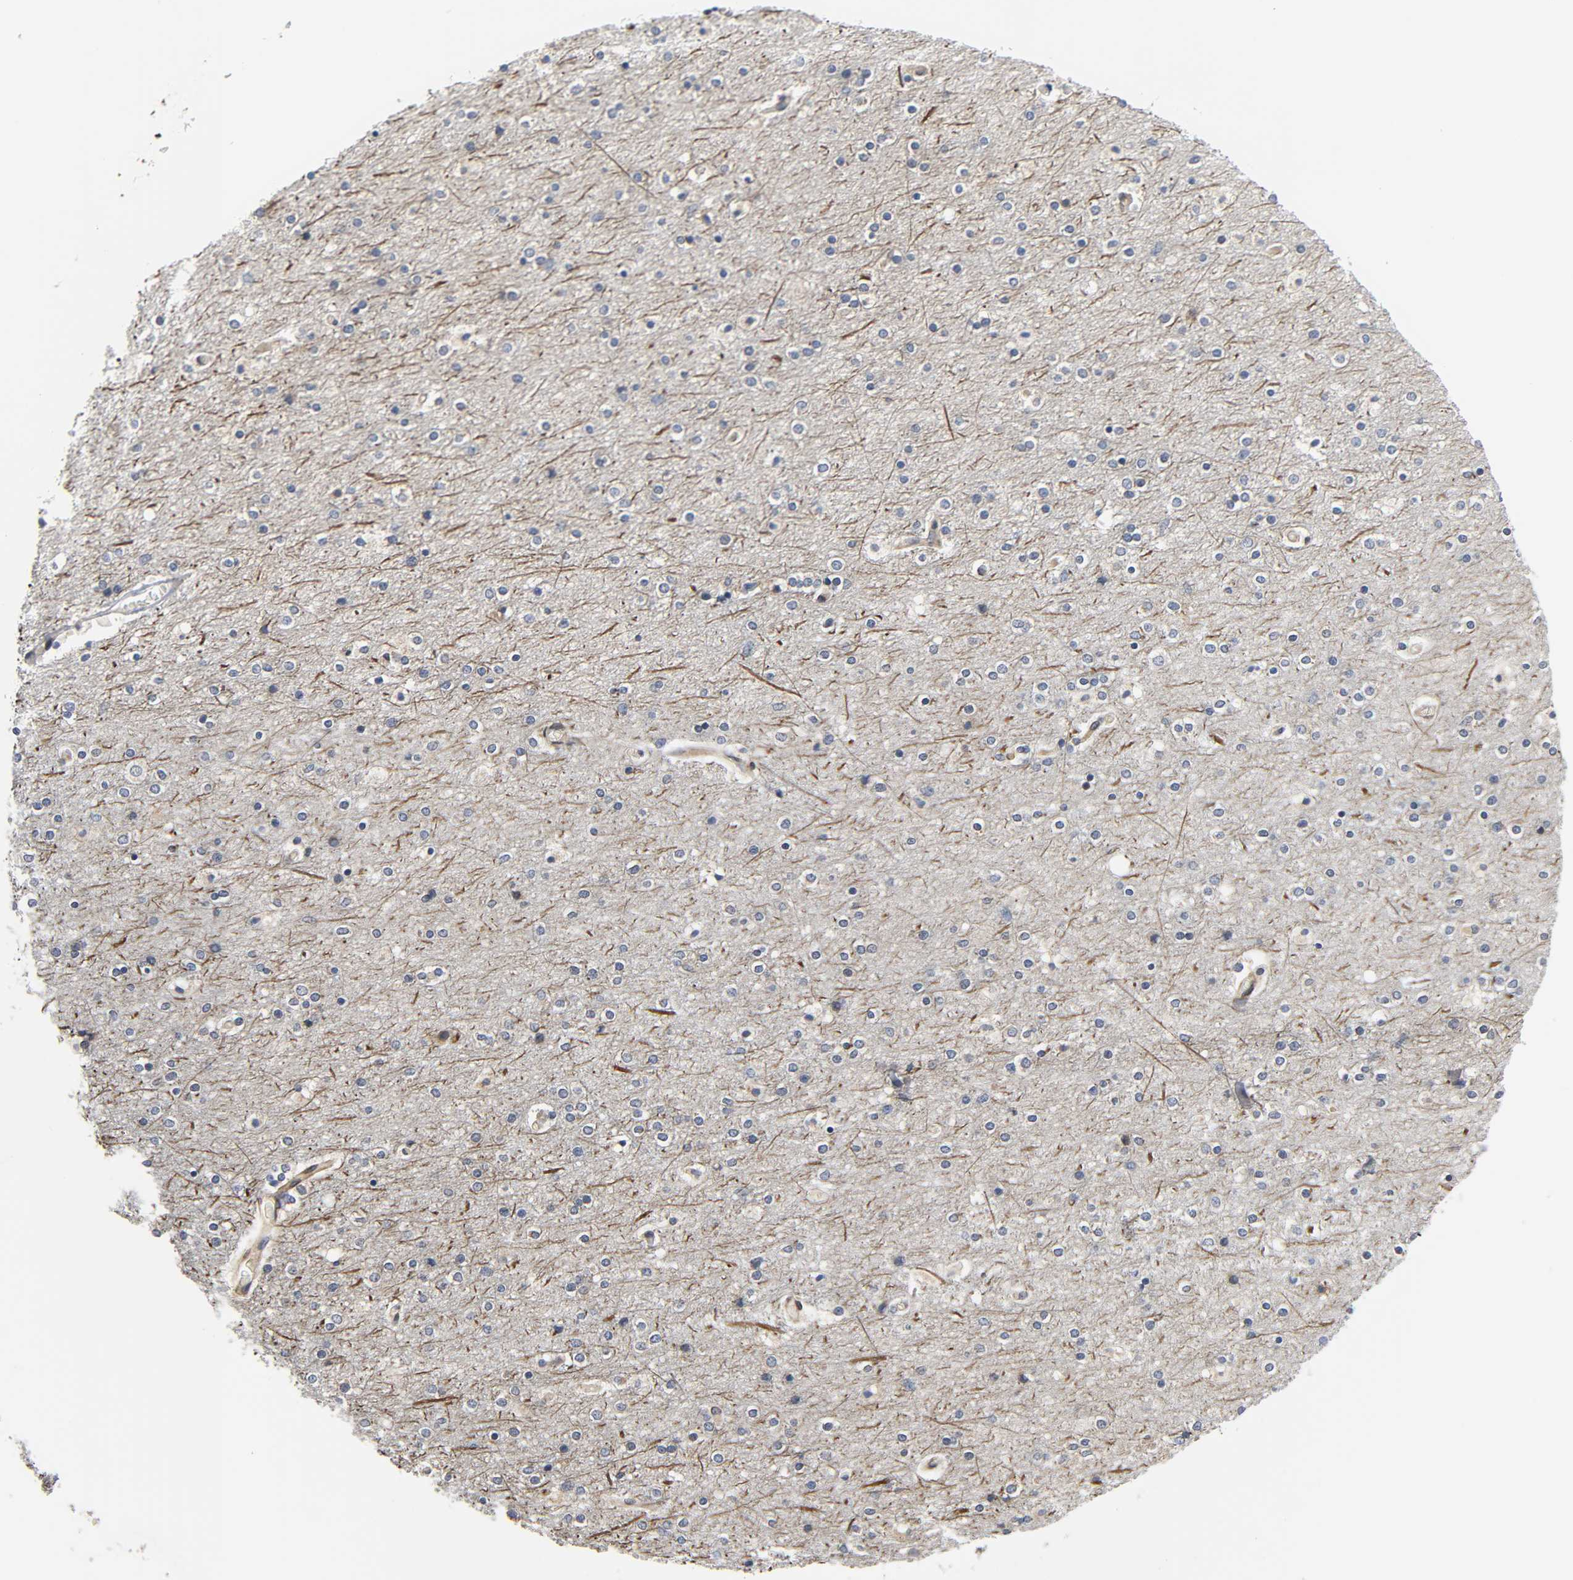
{"staining": {"intensity": "weak", "quantity": "25%-75%", "location": "cytoplasmic/membranous"}, "tissue": "cerebral cortex", "cell_type": "Endothelial cells", "image_type": "normal", "snomed": [{"axis": "morphology", "description": "Normal tissue, NOS"}, {"axis": "topography", "description": "Cerebral cortex"}], "caption": "Immunohistochemistry micrograph of benign cerebral cortex: cerebral cortex stained using immunohistochemistry reveals low levels of weak protein expression localized specifically in the cytoplasmic/membranous of endothelial cells, appearing as a cytoplasmic/membranous brown color.", "gene": "ASB6", "patient": {"sex": "female", "age": 54}}